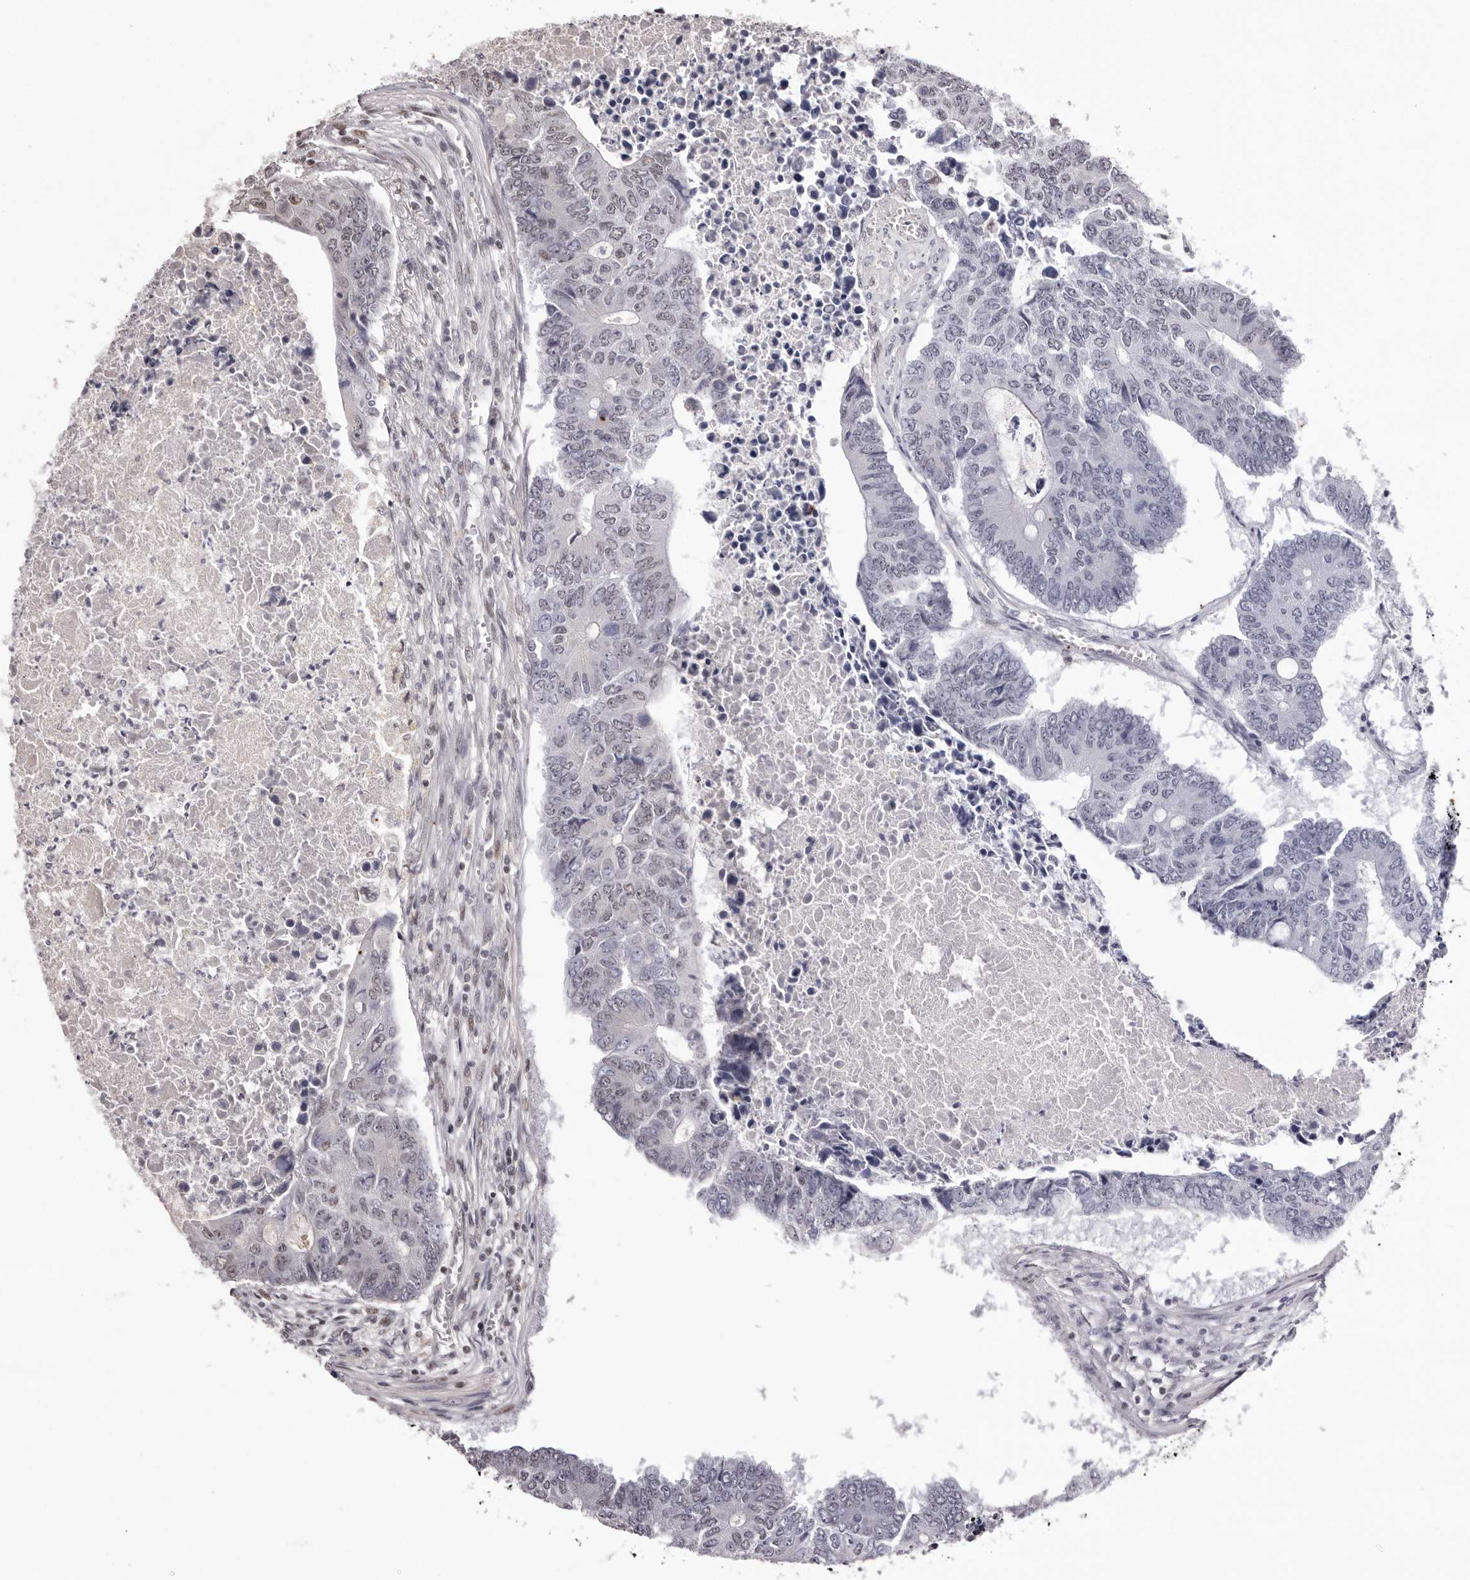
{"staining": {"intensity": "weak", "quantity": "25%-75%", "location": "nuclear"}, "tissue": "colorectal cancer", "cell_type": "Tumor cells", "image_type": "cancer", "snomed": [{"axis": "morphology", "description": "Adenocarcinoma, NOS"}, {"axis": "topography", "description": "Colon"}], "caption": "High-power microscopy captured an IHC photomicrograph of colorectal adenocarcinoma, revealing weak nuclear staining in about 25%-75% of tumor cells.", "gene": "FBXO5", "patient": {"sex": "male", "age": 87}}